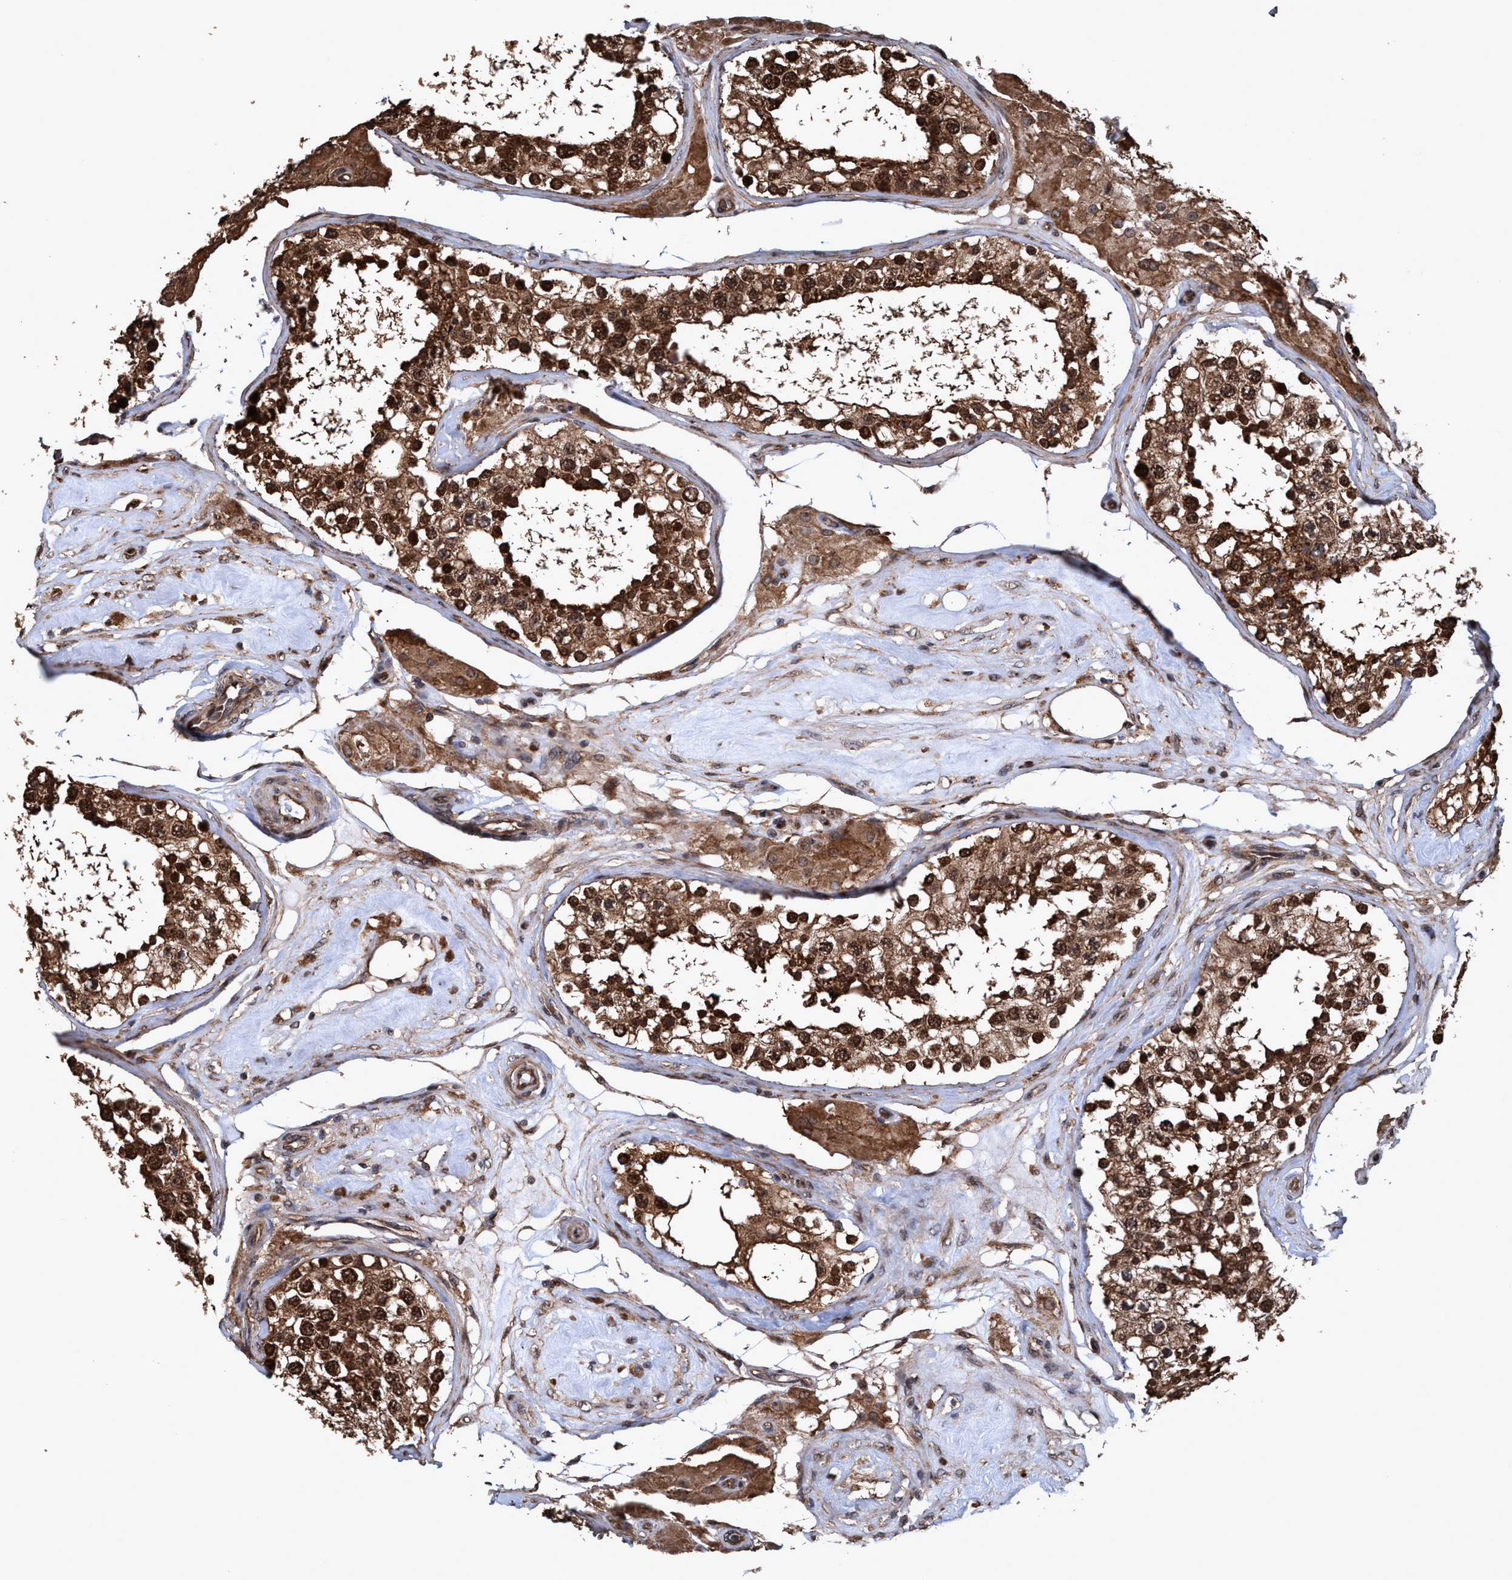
{"staining": {"intensity": "strong", "quantity": ">75%", "location": "cytoplasmic/membranous,nuclear"}, "tissue": "testis", "cell_type": "Cells in seminiferous ducts", "image_type": "normal", "snomed": [{"axis": "morphology", "description": "Normal tissue, NOS"}, {"axis": "topography", "description": "Testis"}], "caption": "A high-resolution photomicrograph shows immunohistochemistry (IHC) staining of normal testis, which displays strong cytoplasmic/membranous,nuclear staining in about >75% of cells in seminiferous ducts.", "gene": "TRPC7", "patient": {"sex": "male", "age": 68}}